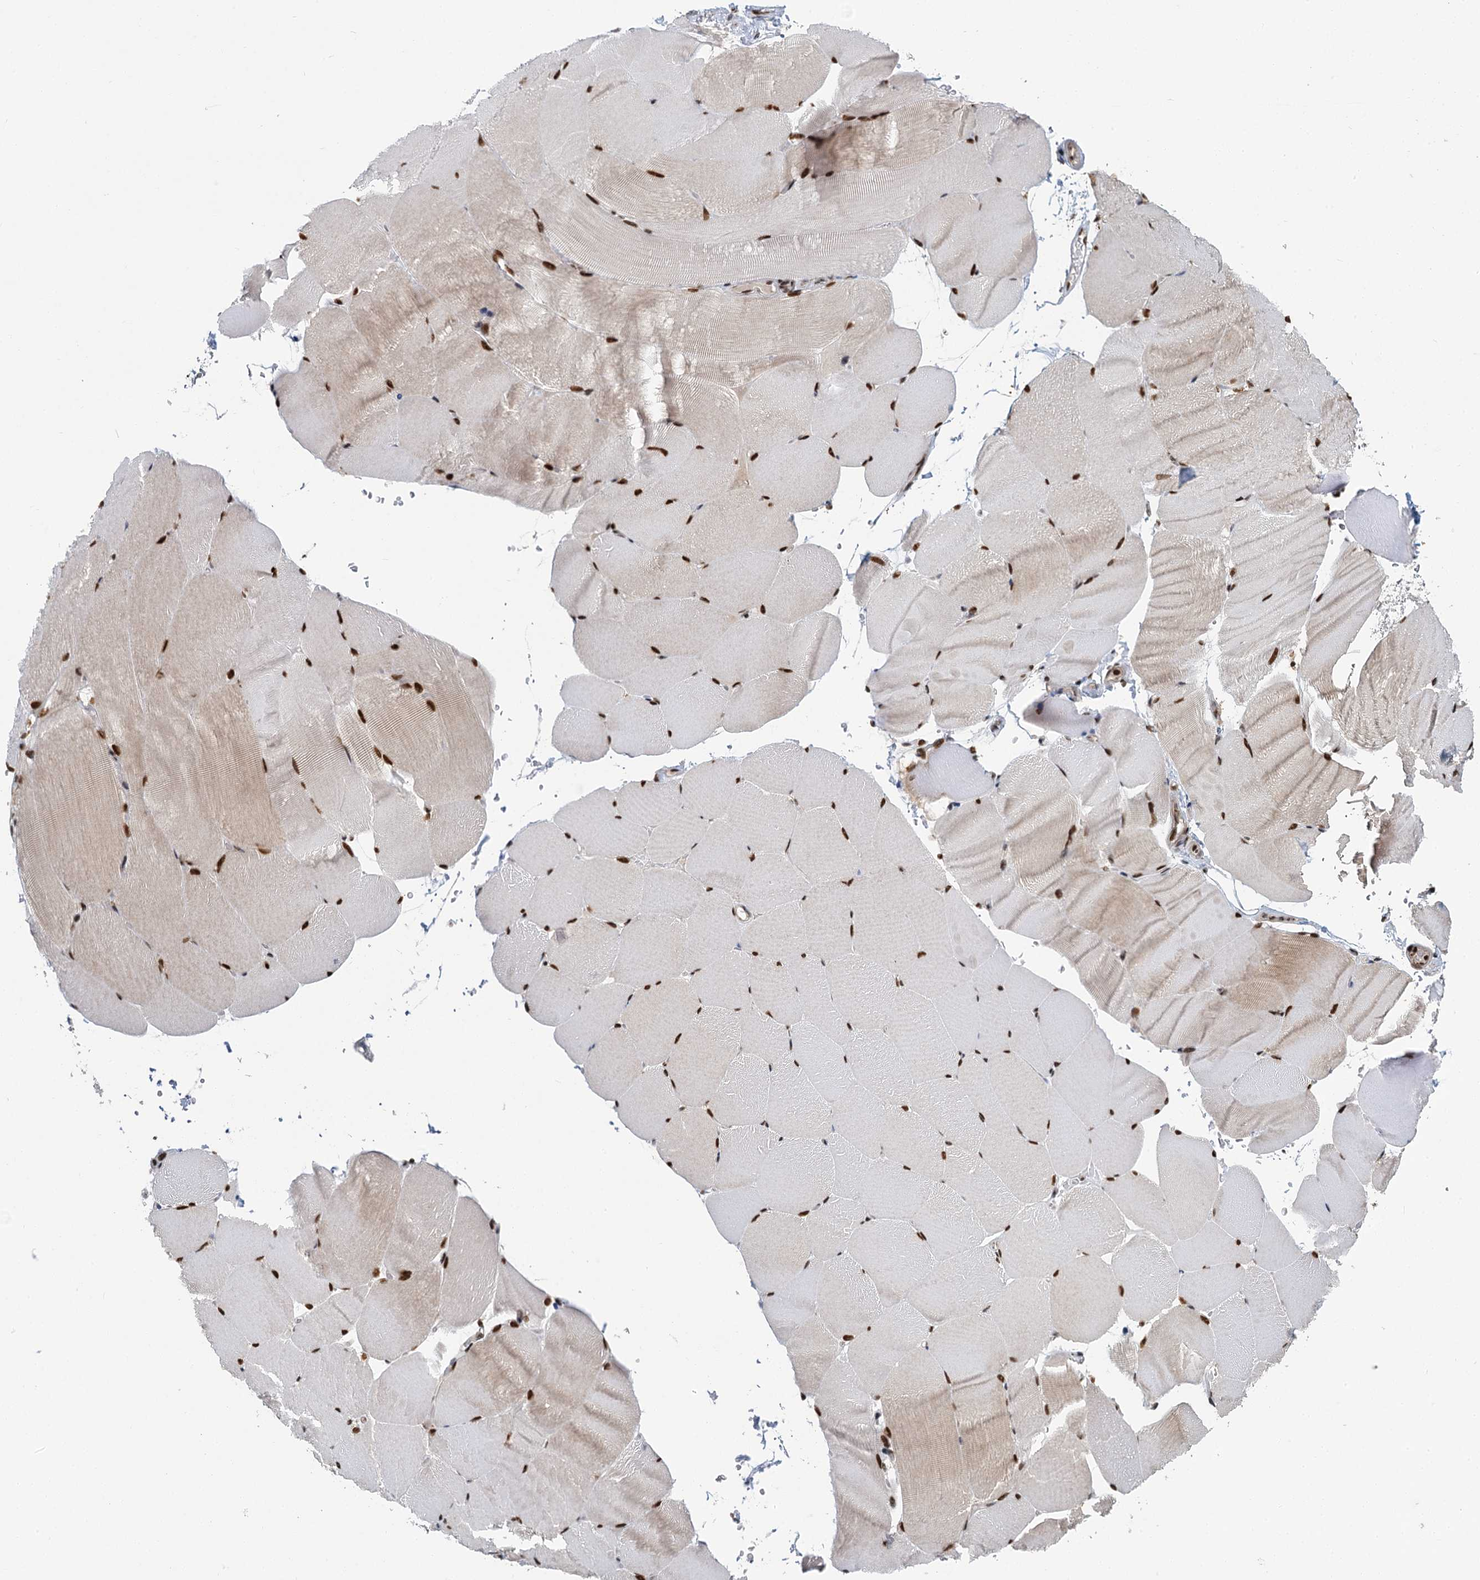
{"staining": {"intensity": "strong", "quantity": "25%-75%", "location": "nuclear"}, "tissue": "skeletal muscle", "cell_type": "Myocytes", "image_type": "normal", "snomed": [{"axis": "morphology", "description": "Normal tissue, NOS"}, {"axis": "topography", "description": "Skeletal muscle"}, {"axis": "topography", "description": "Parathyroid gland"}], "caption": "Skeletal muscle stained for a protein (brown) reveals strong nuclear positive staining in approximately 25%-75% of myocytes.", "gene": "PPHLN1", "patient": {"sex": "female", "age": 37}}